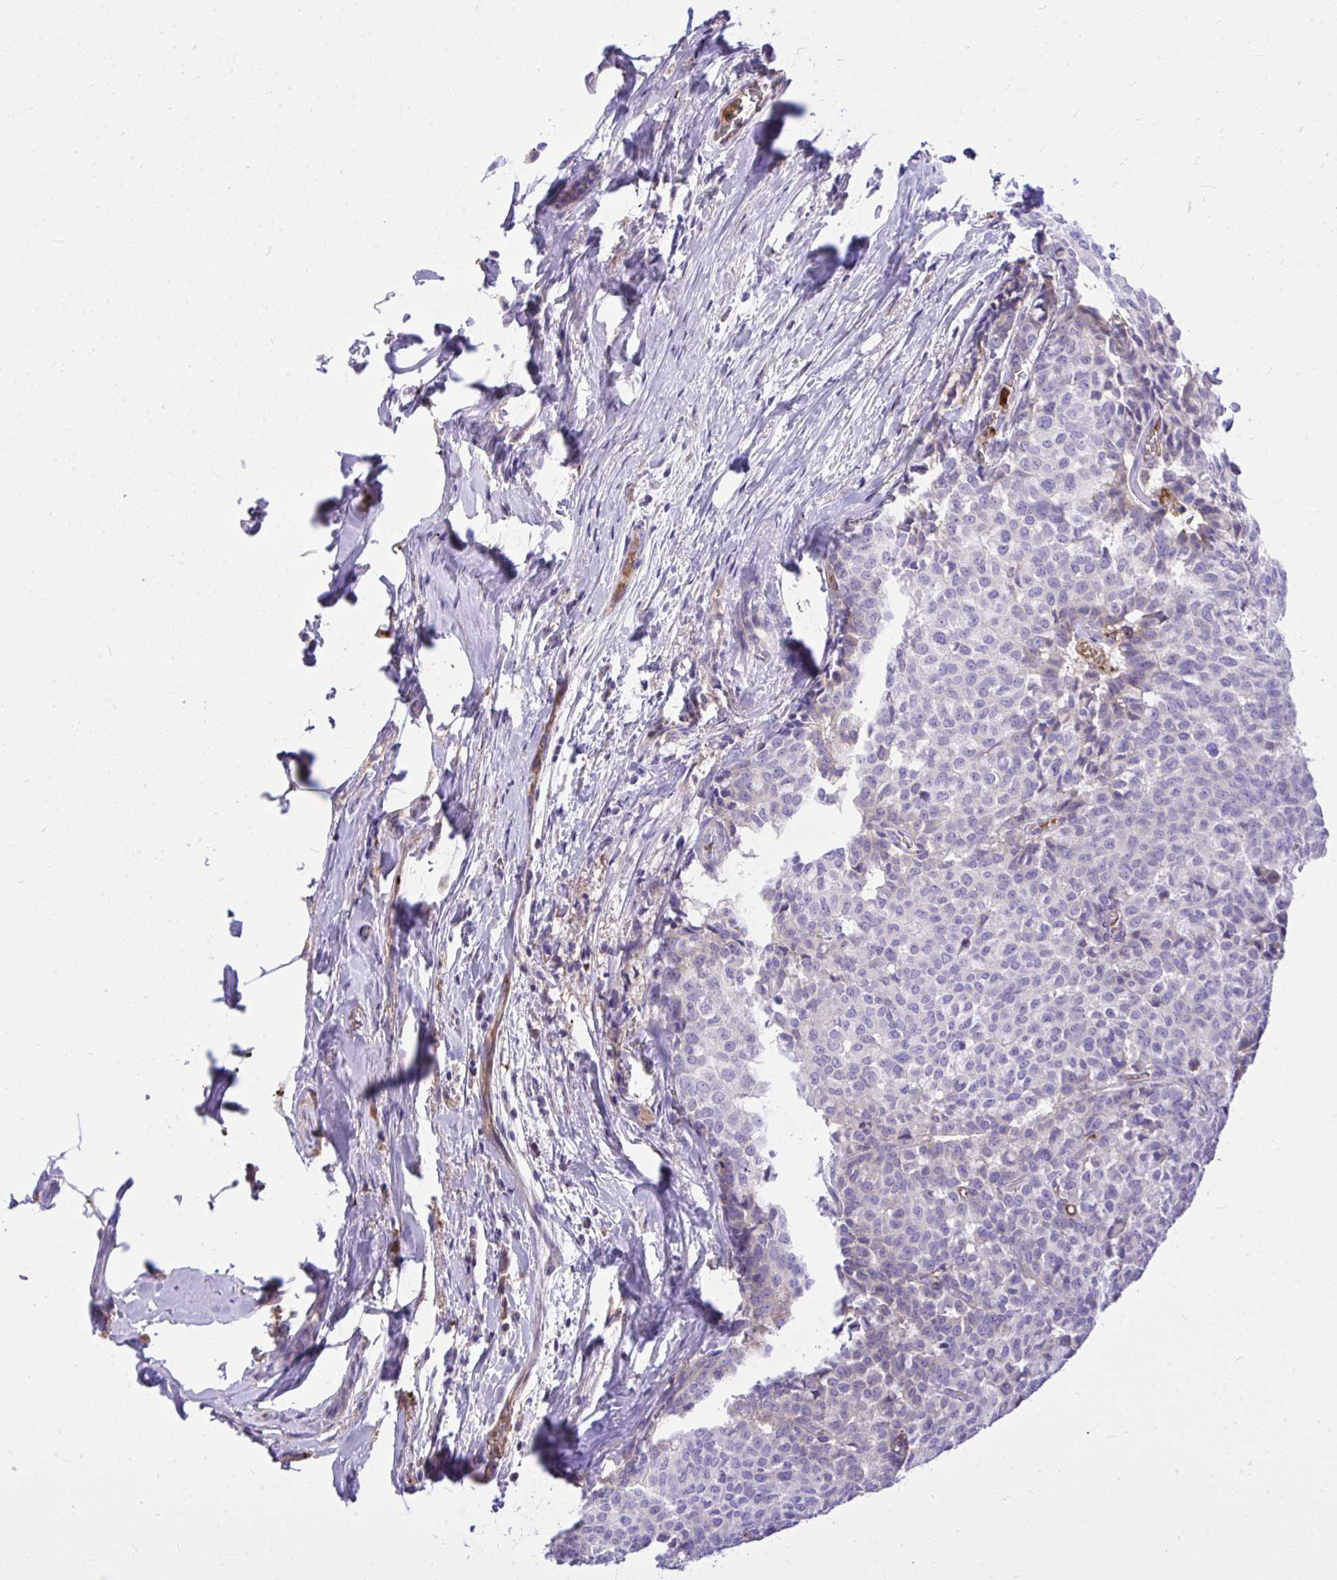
{"staining": {"intensity": "negative", "quantity": "none", "location": "none"}, "tissue": "breast cancer", "cell_type": "Tumor cells", "image_type": "cancer", "snomed": [{"axis": "morphology", "description": "Duct carcinoma"}, {"axis": "topography", "description": "Breast"}], "caption": "A micrograph of human invasive ductal carcinoma (breast) is negative for staining in tumor cells.", "gene": "HRG", "patient": {"sex": "female", "age": 91}}